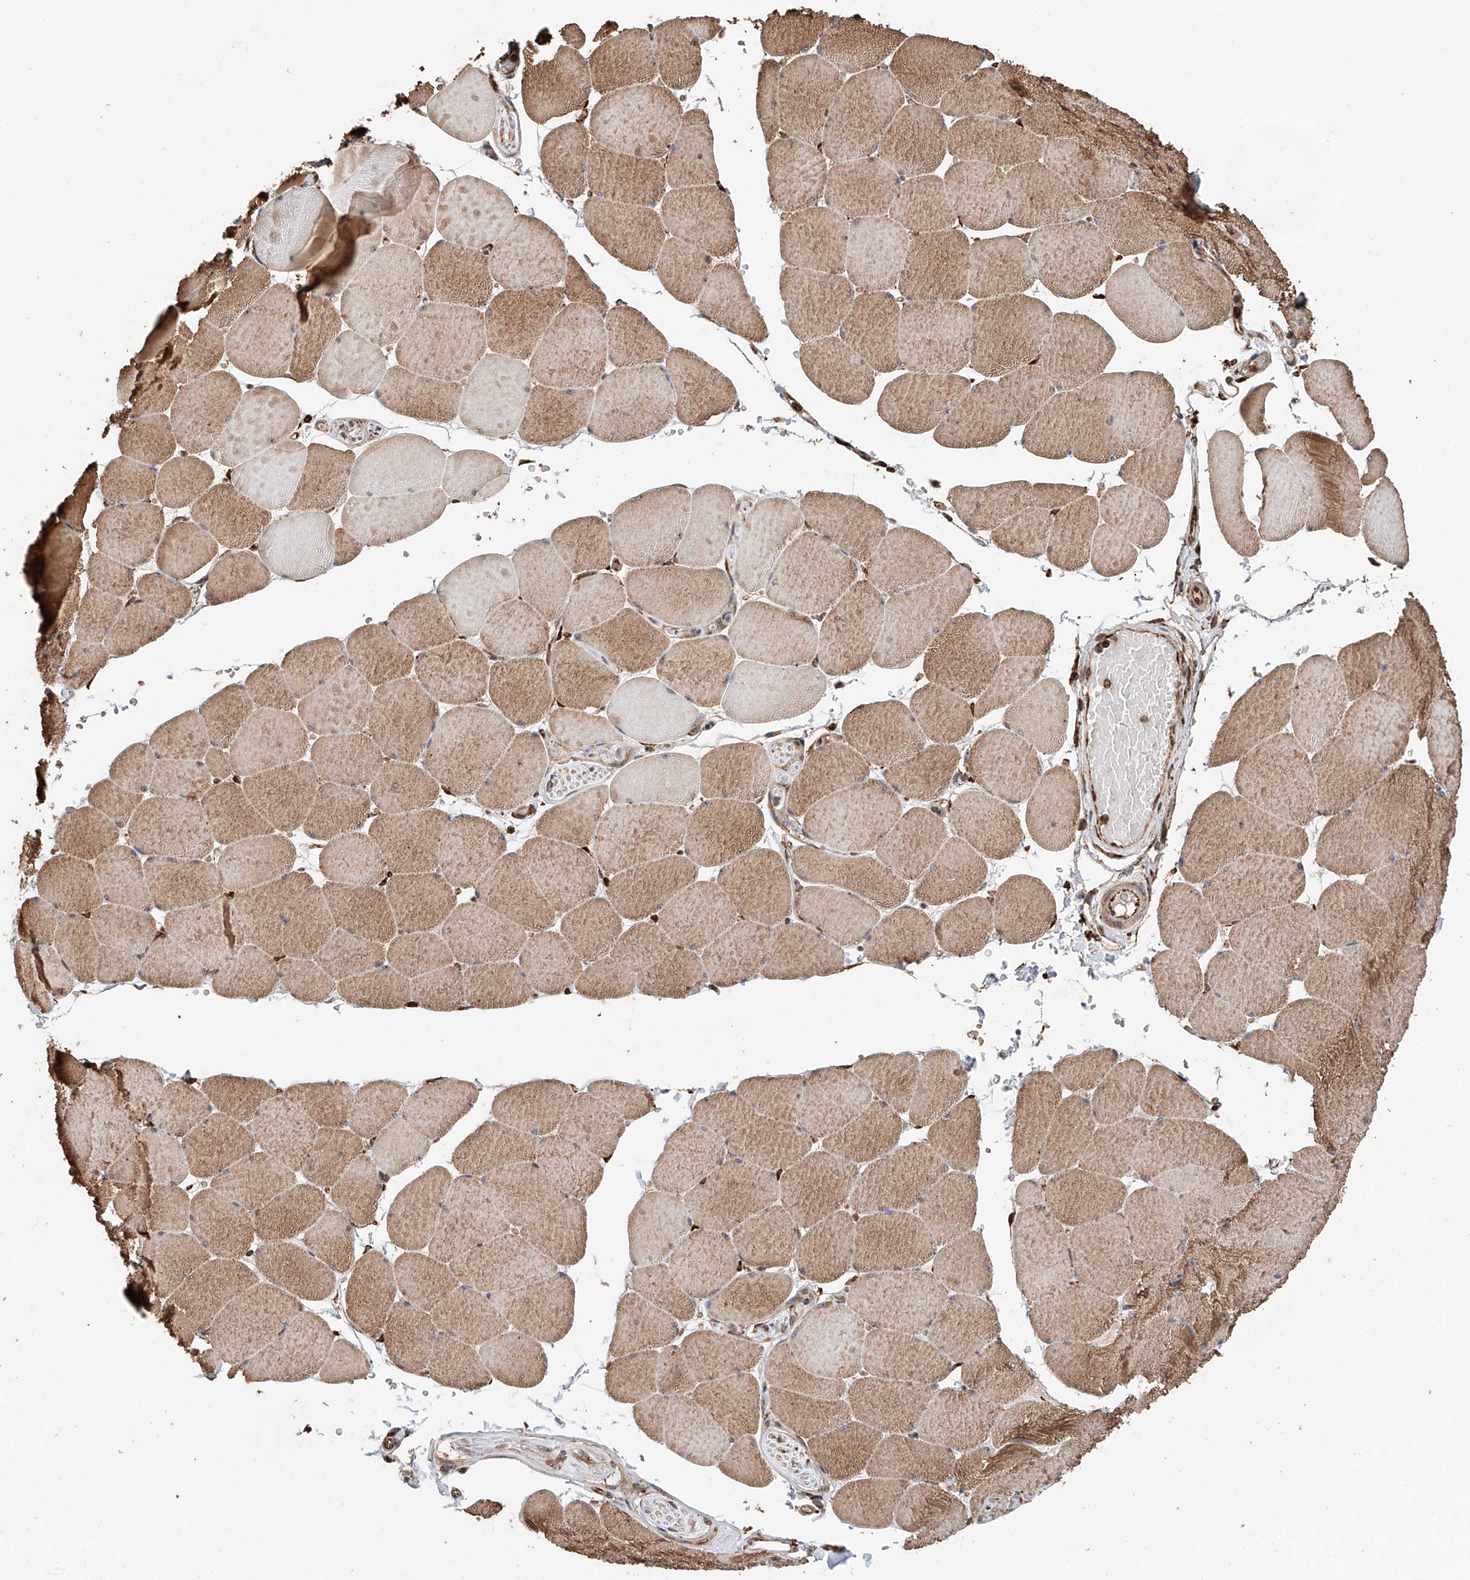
{"staining": {"intensity": "moderate", "quantity": ">75%", "location": "cytoplasmic/membranous"}, "tissue": "skeletal muscle", "cell_type": "Myocytes", "image_type": "normal", "snomed": [{"axis": "morphology", "description": "Normal tissue, NOS"}, {"axis": "topography", "description": "Skeletal muscle"}, {"axis": "topography", "description": "Head-Neck"}], "caption": "Benign skeletal muscle displays moderate cytoplasmic/membranous positivity in about >75% of myocytes, visualized by immunohistochemistry. (DAB IHC, brown staining for protein, blue staining for nuclei).", "gene": "DNAH8", "patient": {"sex": "male", "age": 66}}